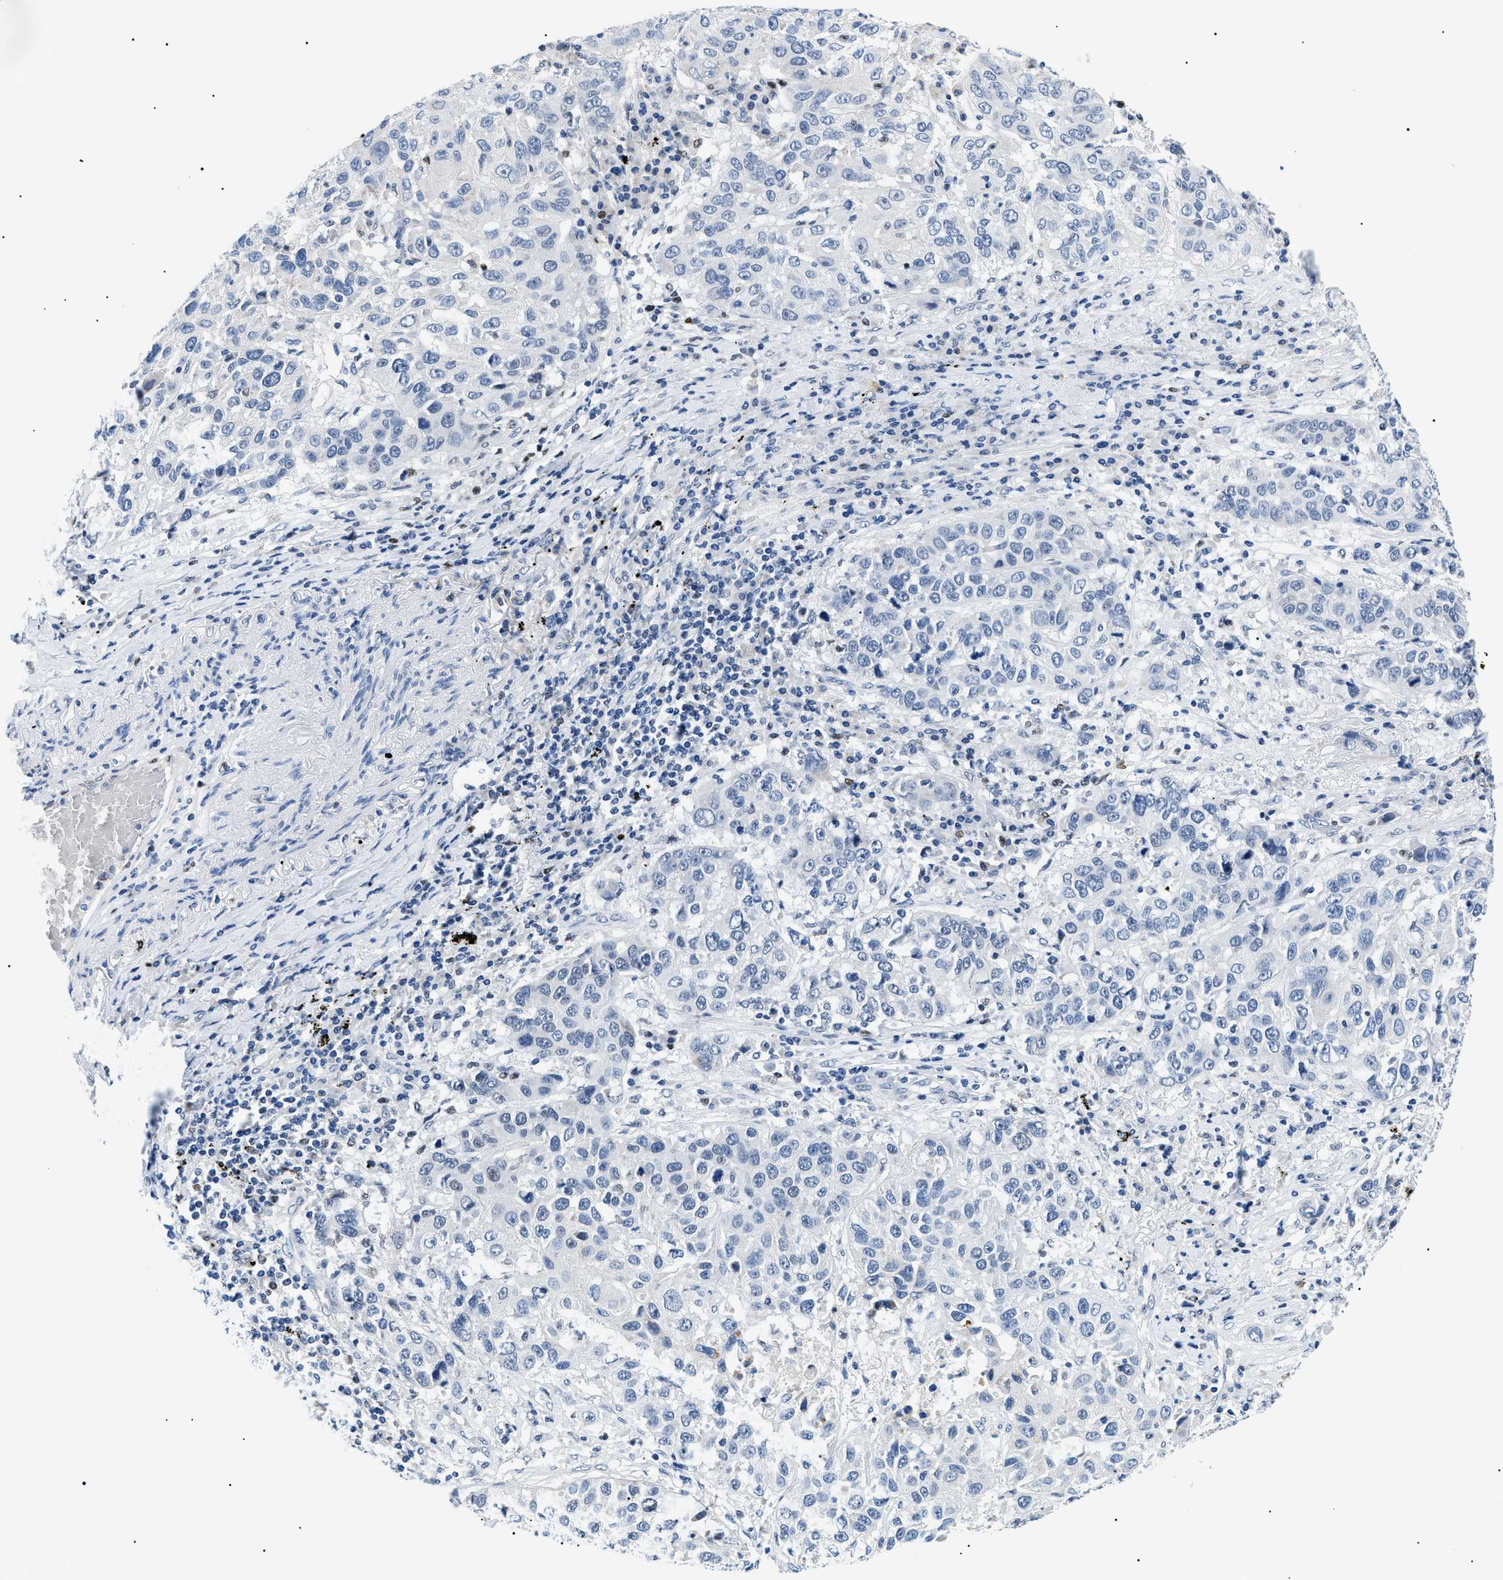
{"staining": {"intensity": "weak", "quantity": "<25%", "location": "nuclear"}, "tissue": "lung cancer", "cell_type": "Tumor cells", "image_type": "cancer", "snomed": [{"axis": "morphology", "description": "Squamous cell carcinoma, NOS"}, {"axis": "topography", "description": "Lung"}], "caption": "Immunohistochemistry of lung cancer (squamous cell carcinoma) shows no staining in tumor cells.", "gene": "SMARCC1", "patient": {"sex": "male", "age": 57}}